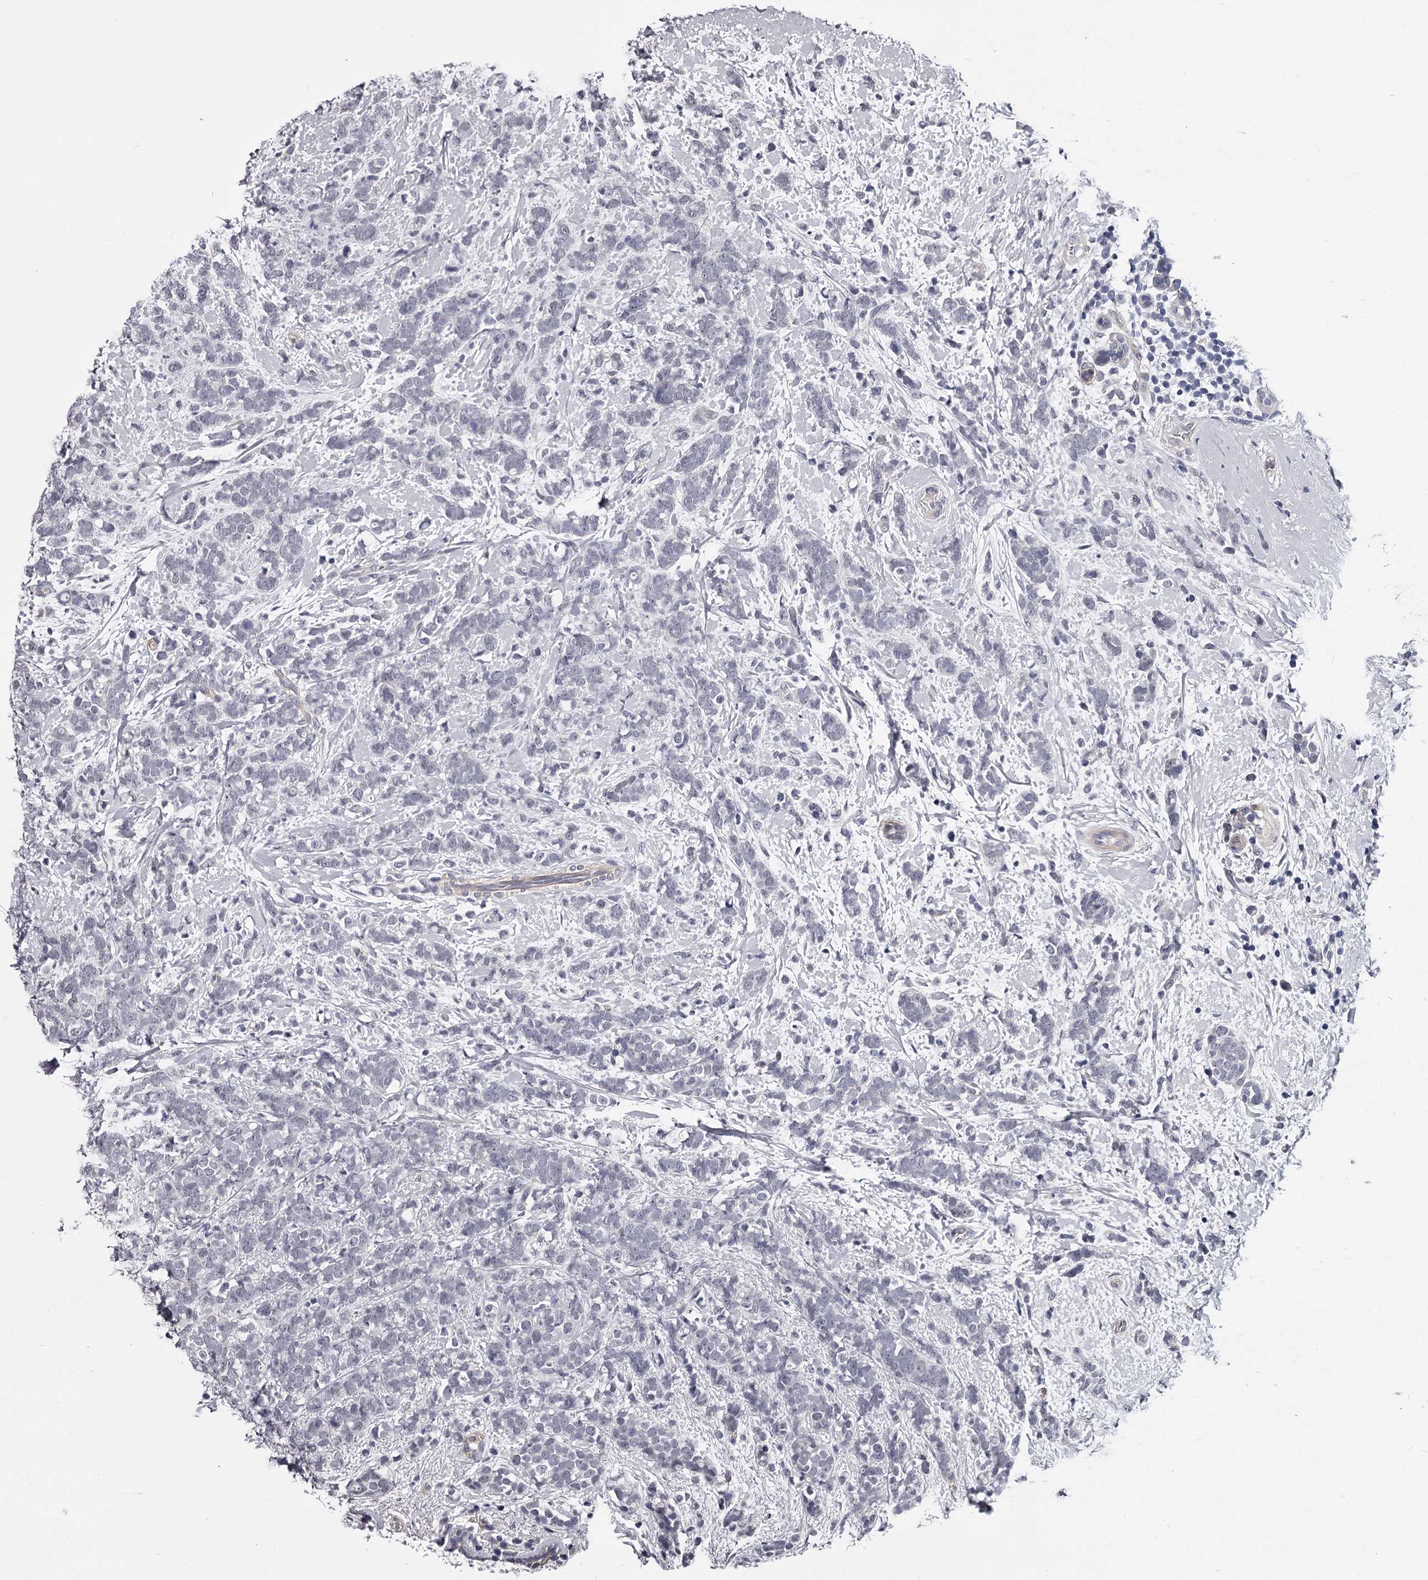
{"staining": {"intensity": "negative", "quantity": "none", "location": "none"}, "tissue": "breast cancer", "cell_type": "Tumor cells", "image_type": "cancer", "snomed": [{"axis": "morphology", "description": "Lobular carcinoma"}, {"axis": "topography", "description": "Breast"}], "caption": "Lobular carcinoma (breast) stained for a protein using IHC displays no expression tumor cells.", "gene": "OVOL2", "patient": {"sex": "female", "age": 58}}